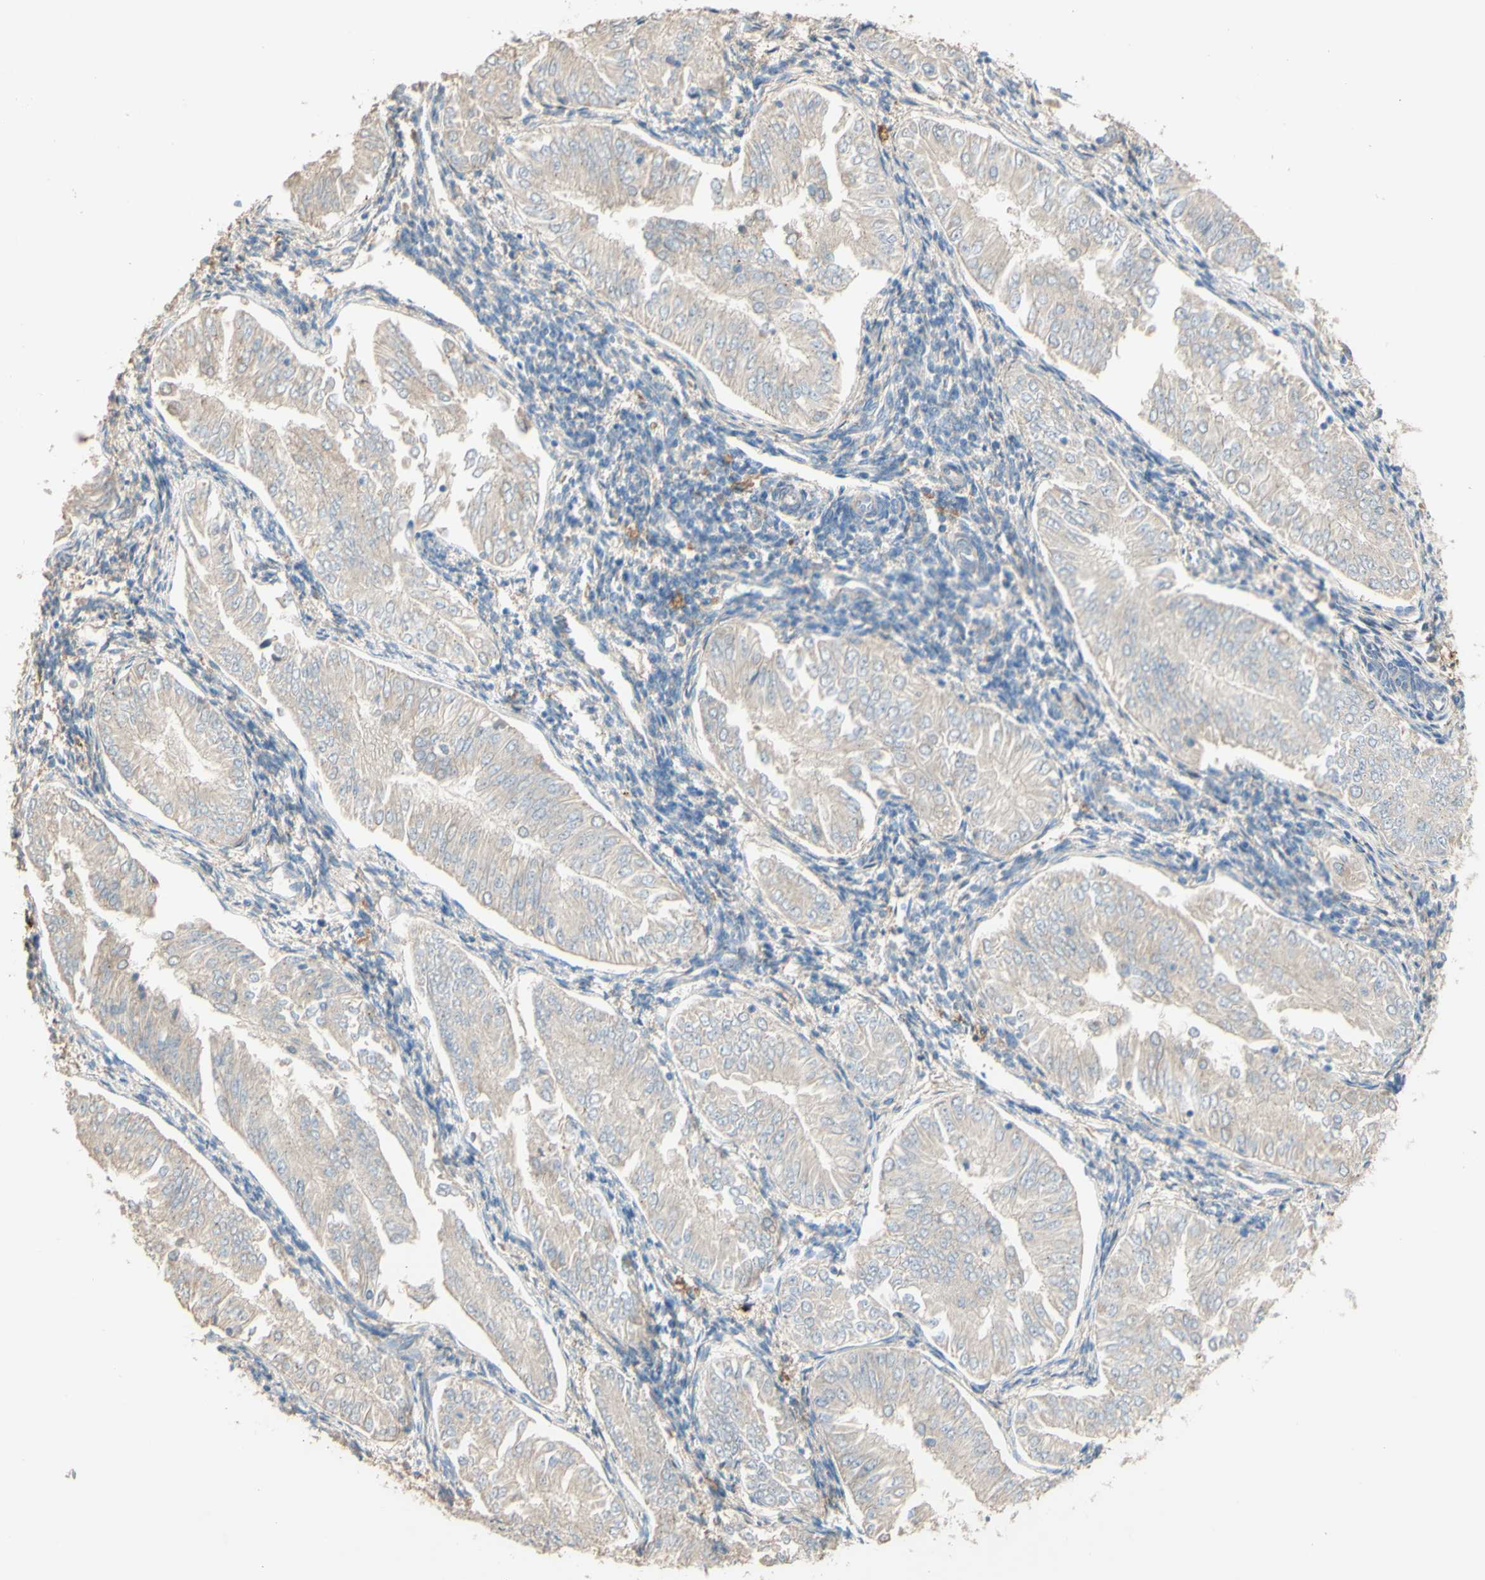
{"staining": {"intensity": "negative", "quantity": "none", "location": "none"}, "tissue": "endometrial cancer", "cell_type": "Tumor cells", "image_type": "cancer", "snomed": [{"axis": "morphology", "description": "Adenocarcinoma, NOS"}, {"axis": "topography", "description": "Endometrium"}], "caption": "Immunohistochemical staining of endometrial cancer demonstrates no significant expression in tumor cells.", "gene": "DKK3", "patient": {"sex": "female", "age": 53}}